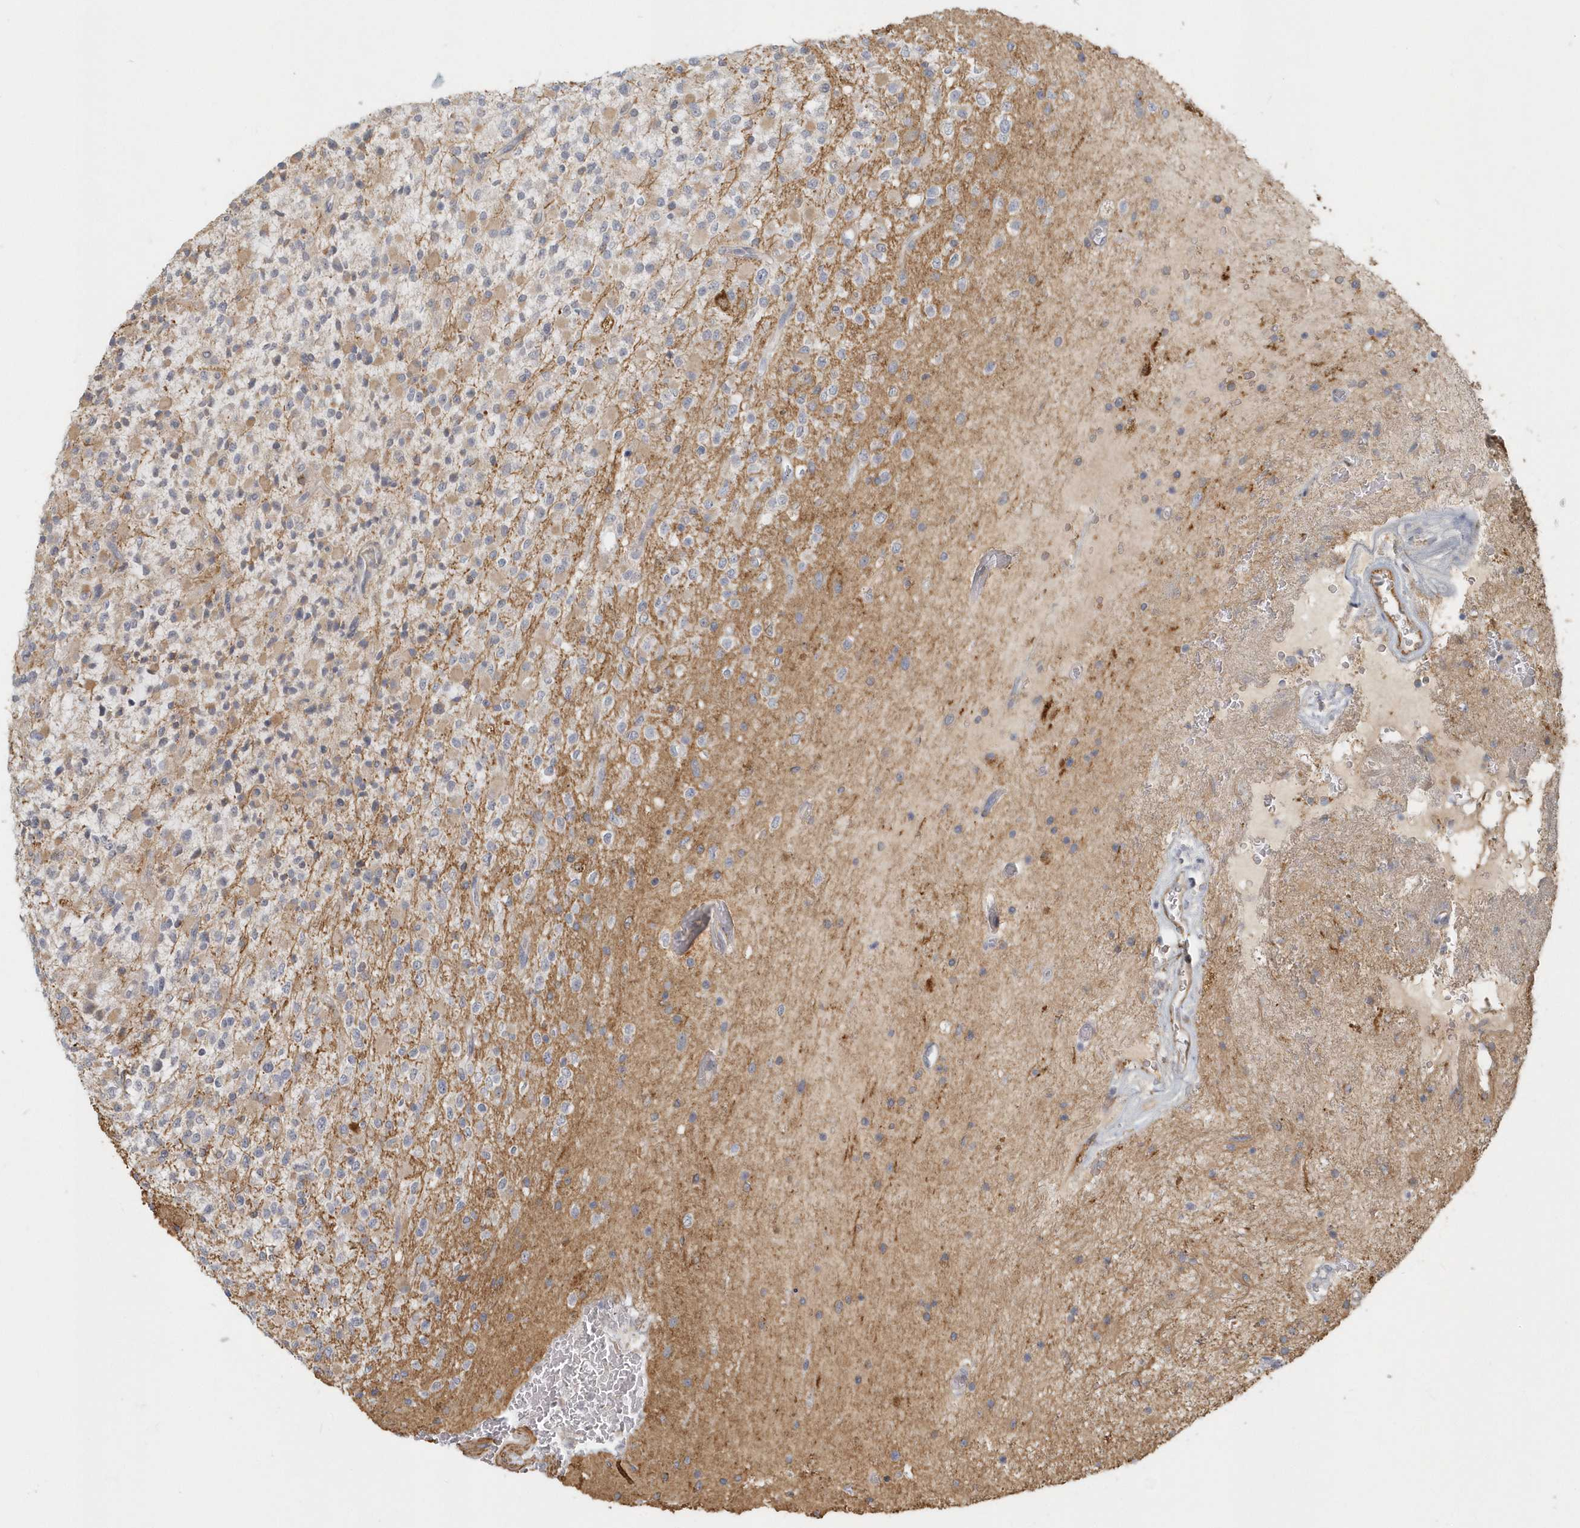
{"staining": {"intensity": "moderate", "quantity": "<25%", "location": "cytoplasmic/membranous"}, "tissue": "glioma", "cell_type": "Tumor cells", "image_type": "cancer", "snomed": [{"axis": "morphology", "description": "Glioma, malignant, High grade"}, {"axis": "topography", "description": "Brain"}], "caption": "Malignant high-grade glioma stained for a protein shows moderate cytoplasmic/membranous positivity in tumor cells.", "gene": "NAPB", "patient": {"sex": "male", "age": 34}}